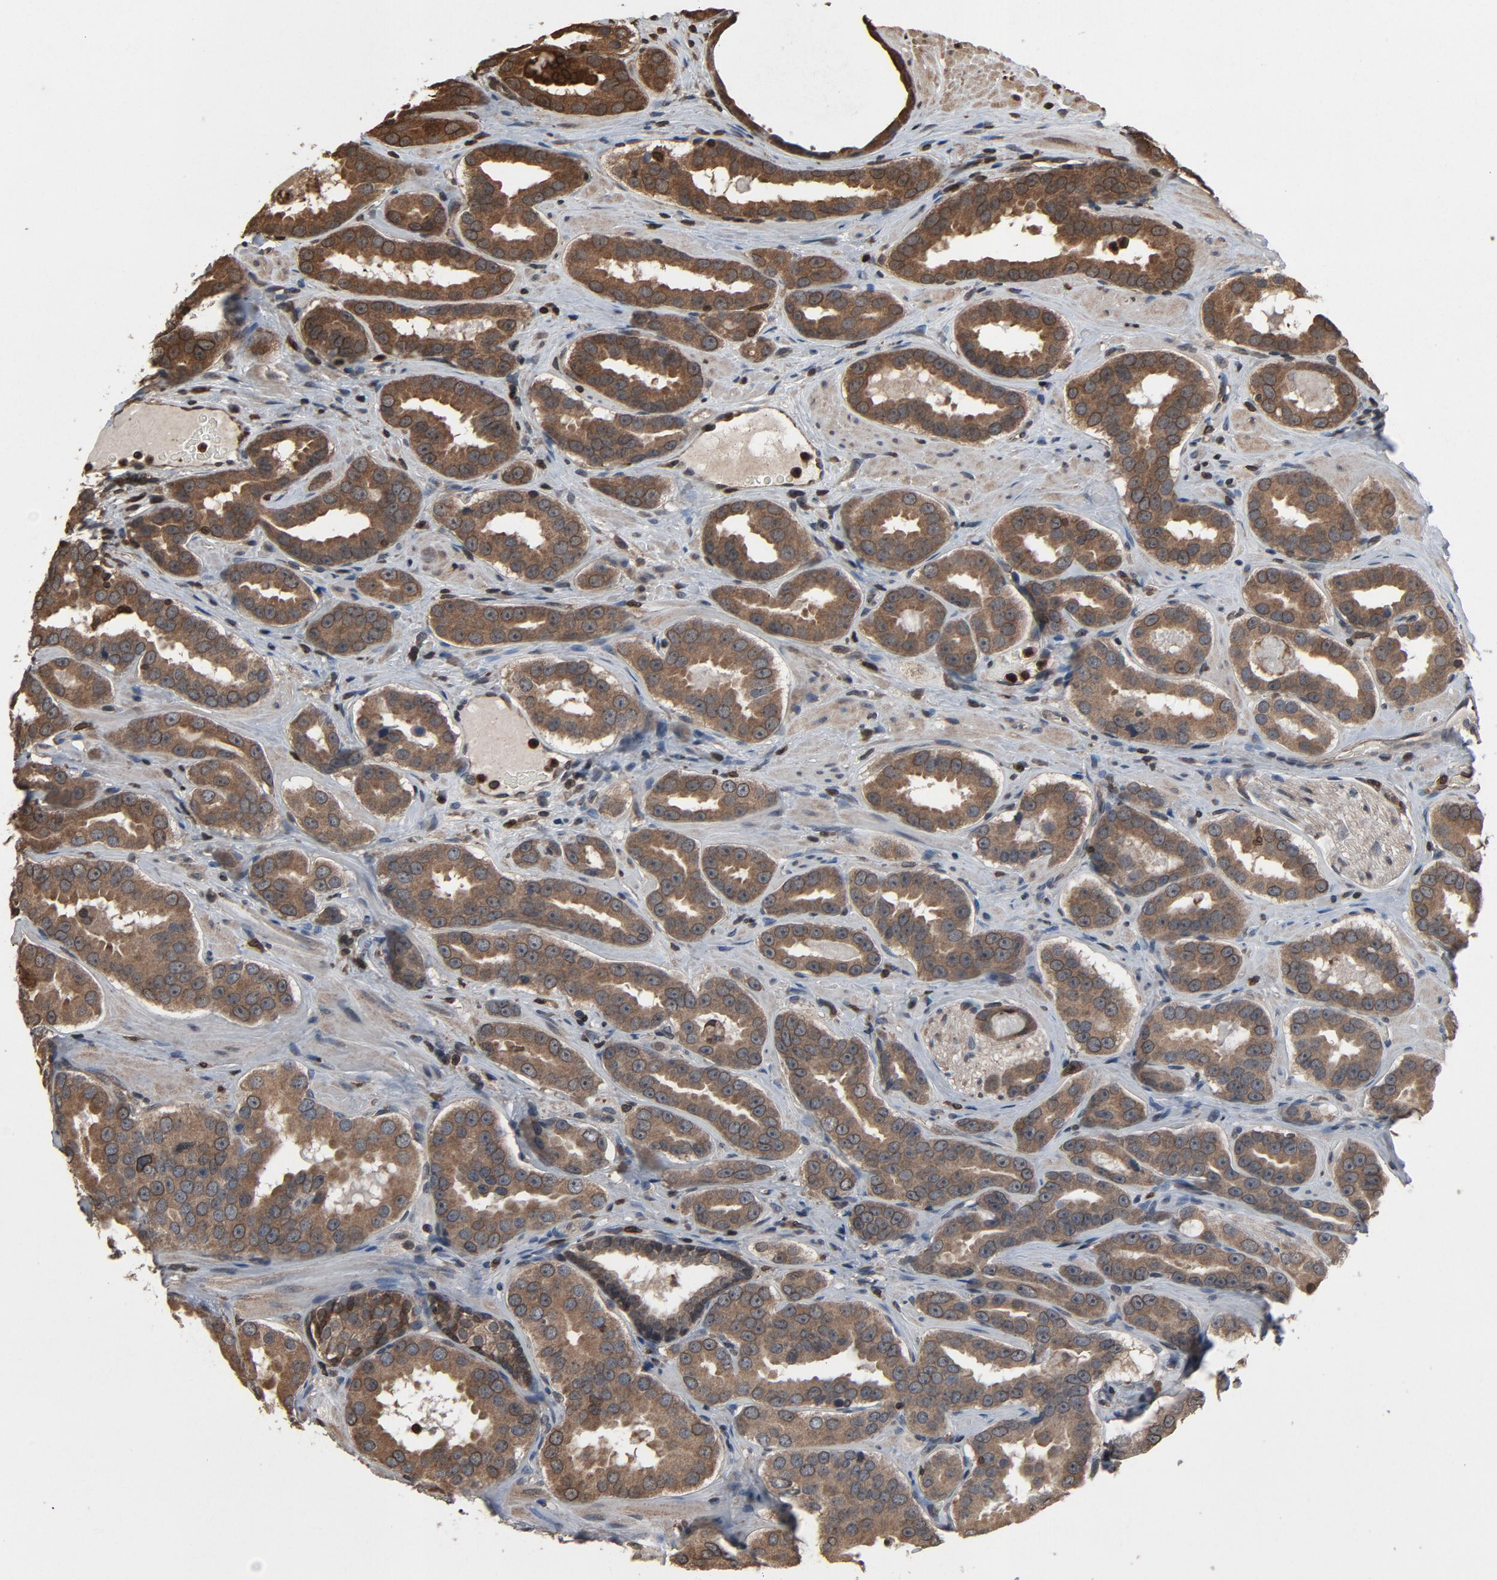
{"staining": {"intensity": "moderate", "quantity": ">75%", "location": "cytoplasmic/membranous,nuclear"}, "tissue": "prostate cancer", "cell_type": "Tumor cells", "image_type": "cancer", "snomed": [{"axis": "morphology", "description": "Adenocarcinoma, Low grade"}, {"axis": "topography", "description": "Prostate"}], "caption": "Adenocarcinoma (low-grade) (prostate) stained with DAB immunohistochemistry shows medium levels of moderate cytoplasmic/membranous and nuclear positivity in approximately >75% of tumor cells. The staining is performed using DAB brown chromogen to label protein expression. The nuclei are counter-stained blue using hematoxylin.", "gene": "UBE2D1", "patient": {"sex": "male", "age": 59}}